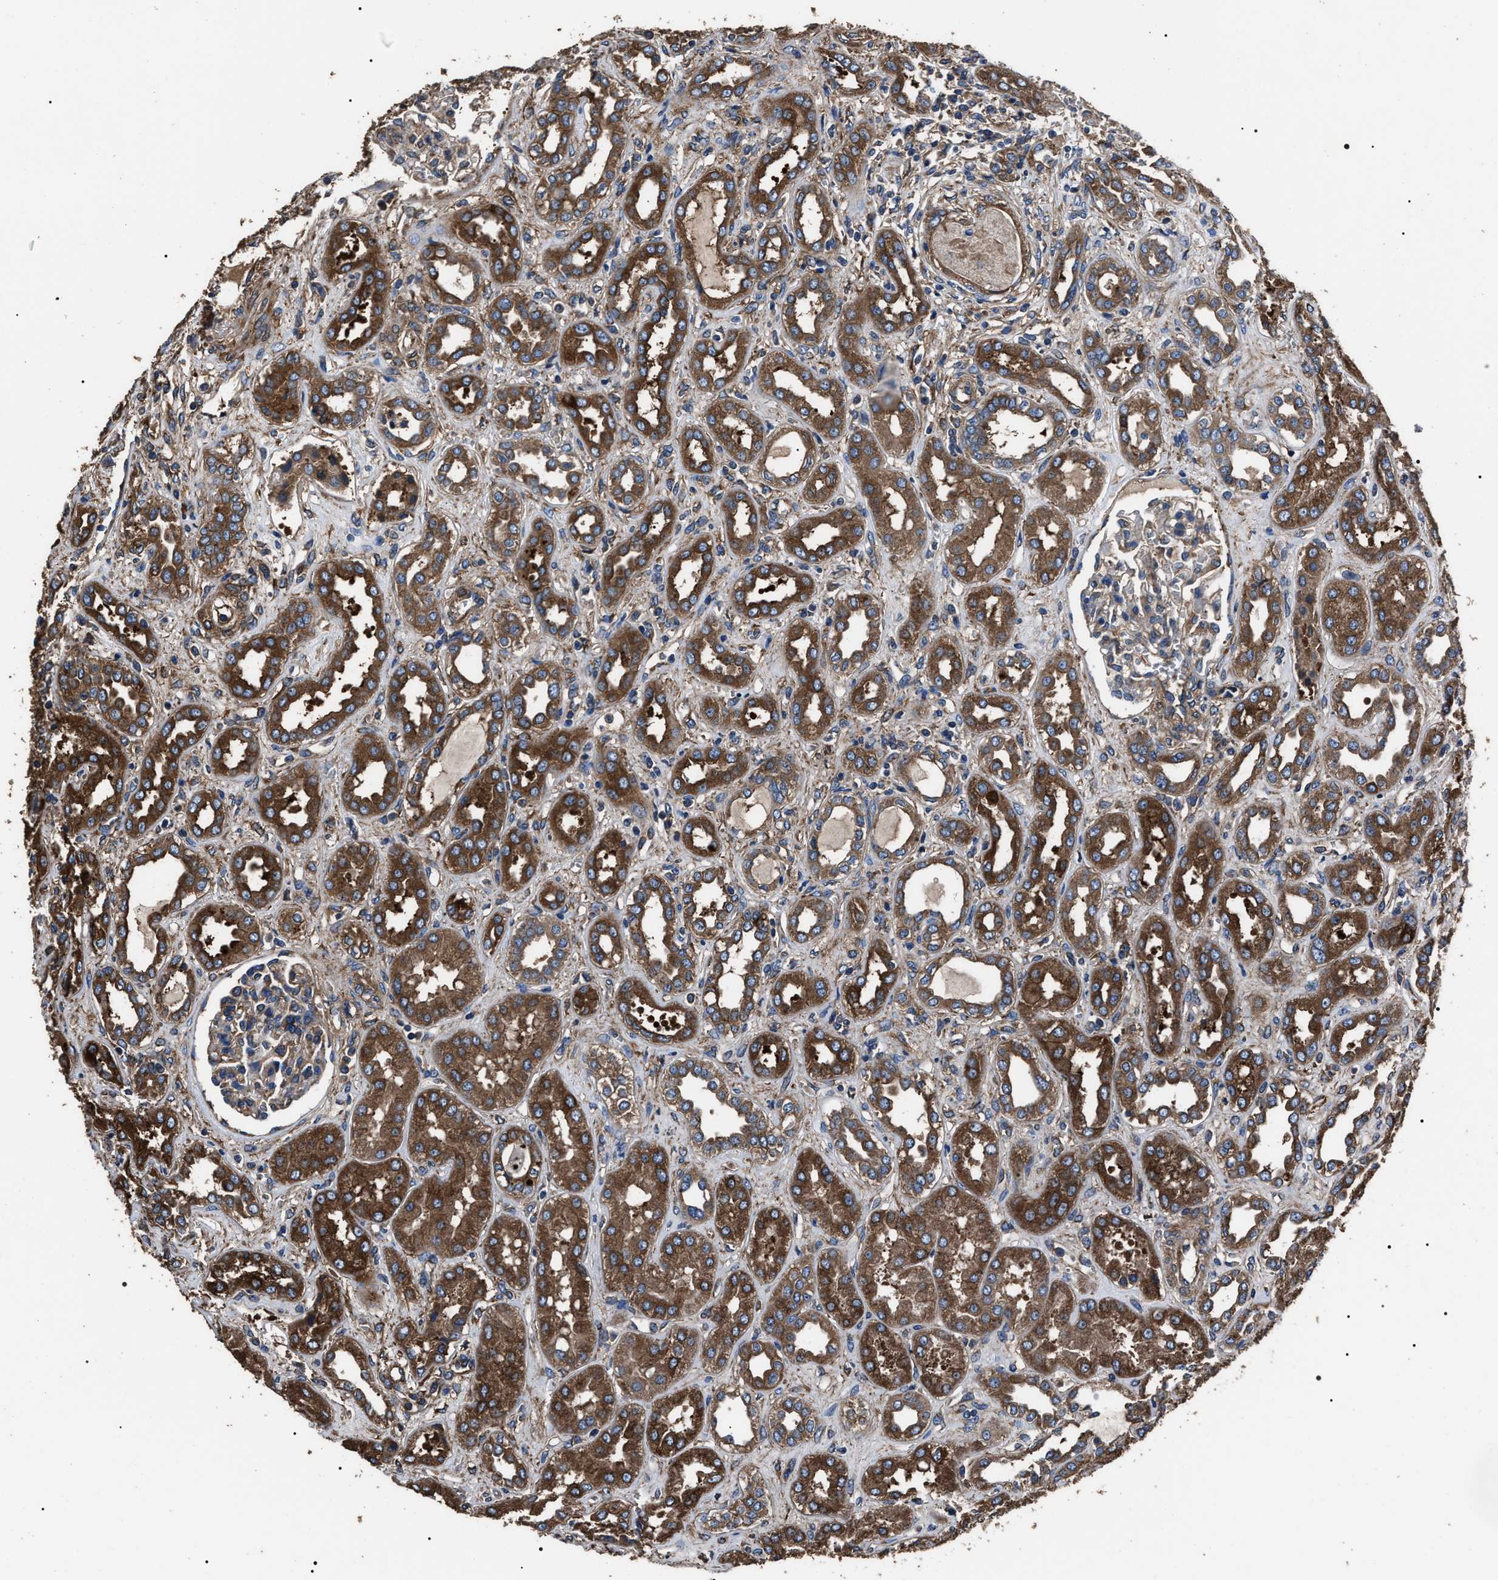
{"staining": {"intensity": "moderate", "quantity": "<25%", "location": "cytoplasmic/membranous"}, "tissue": "kidney", "cell_type": "Cells in glomeruli", "image_type": "normal", "snomed": [{"axis": "morphology", "description": "Normal tissue, NOS"}, {"axis": "topography", "description": "Kidney"}], "caption": "Protein staining of normal kidney exhibits moderate cytoplasmic/membranous positivity in approximately <25% of cells in glomeruli. The protein of interest is stained brown, and the nuclei are stained in blue (DAB (3,3'-diaminobenzidine) IHC with brightfield microscopy, high magnification).", "gene": "HSCB", "patient": {"sex": "male", "age": 59}}